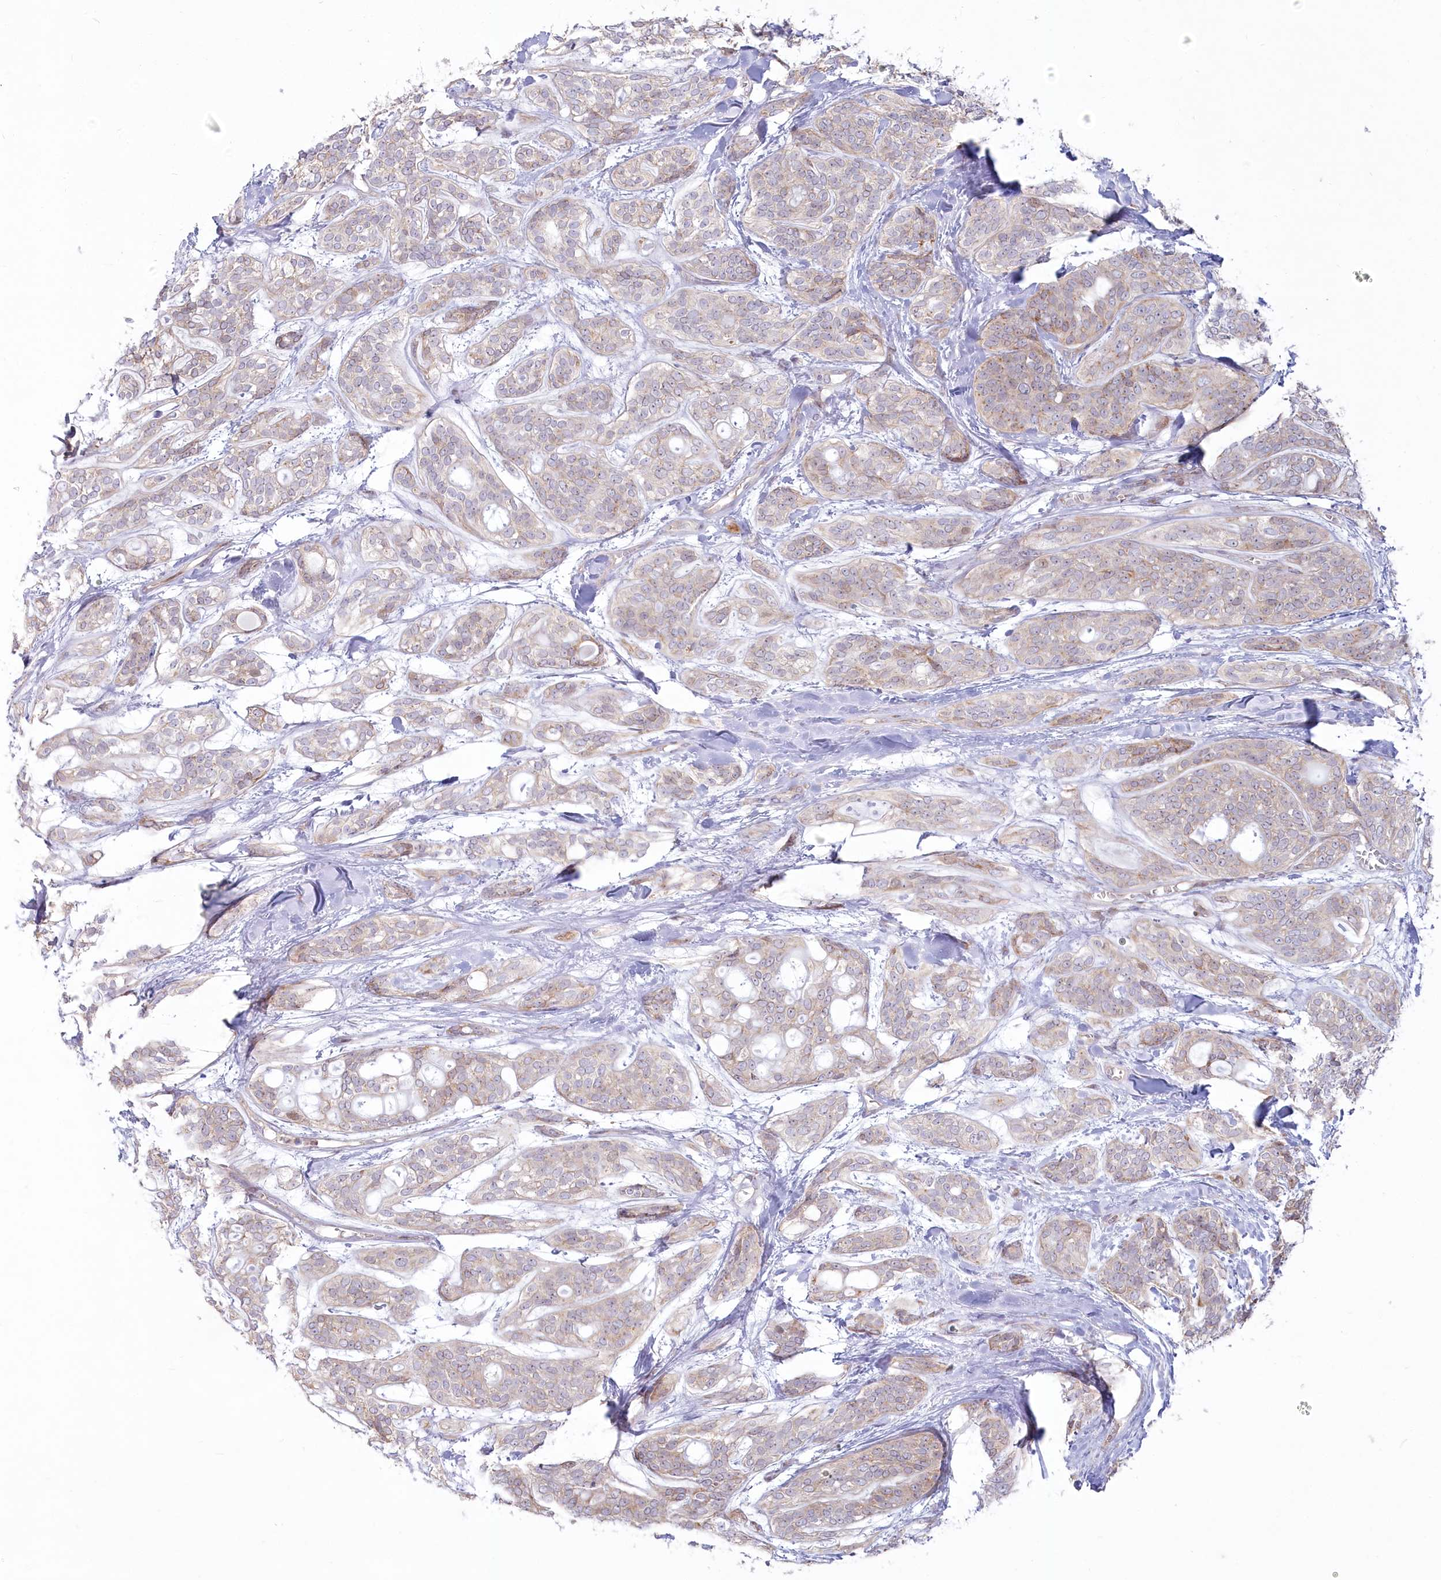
{"staining": {"intensity": "moderate", "quantity": "<25%", "location": "cytoplasmic/membranous"}, "tissue": "head and neck cancer", "cell_type": "Tumor cells", "image_type": "cancer", "snomed": [{"axis": "morphology", "description": "Adenocarcinoma, NOS"}, {"axis": "topography", "description": "Head-Neck"}], "caption": "Human adenocarcinoma (head and neck) stained with a brown dye demonstrates moderate cytoplasmic/membranous positive staining in about <25% of tumor cells.", "gene": "MTG1", "patient": {"sex": "male", "age": 66}}